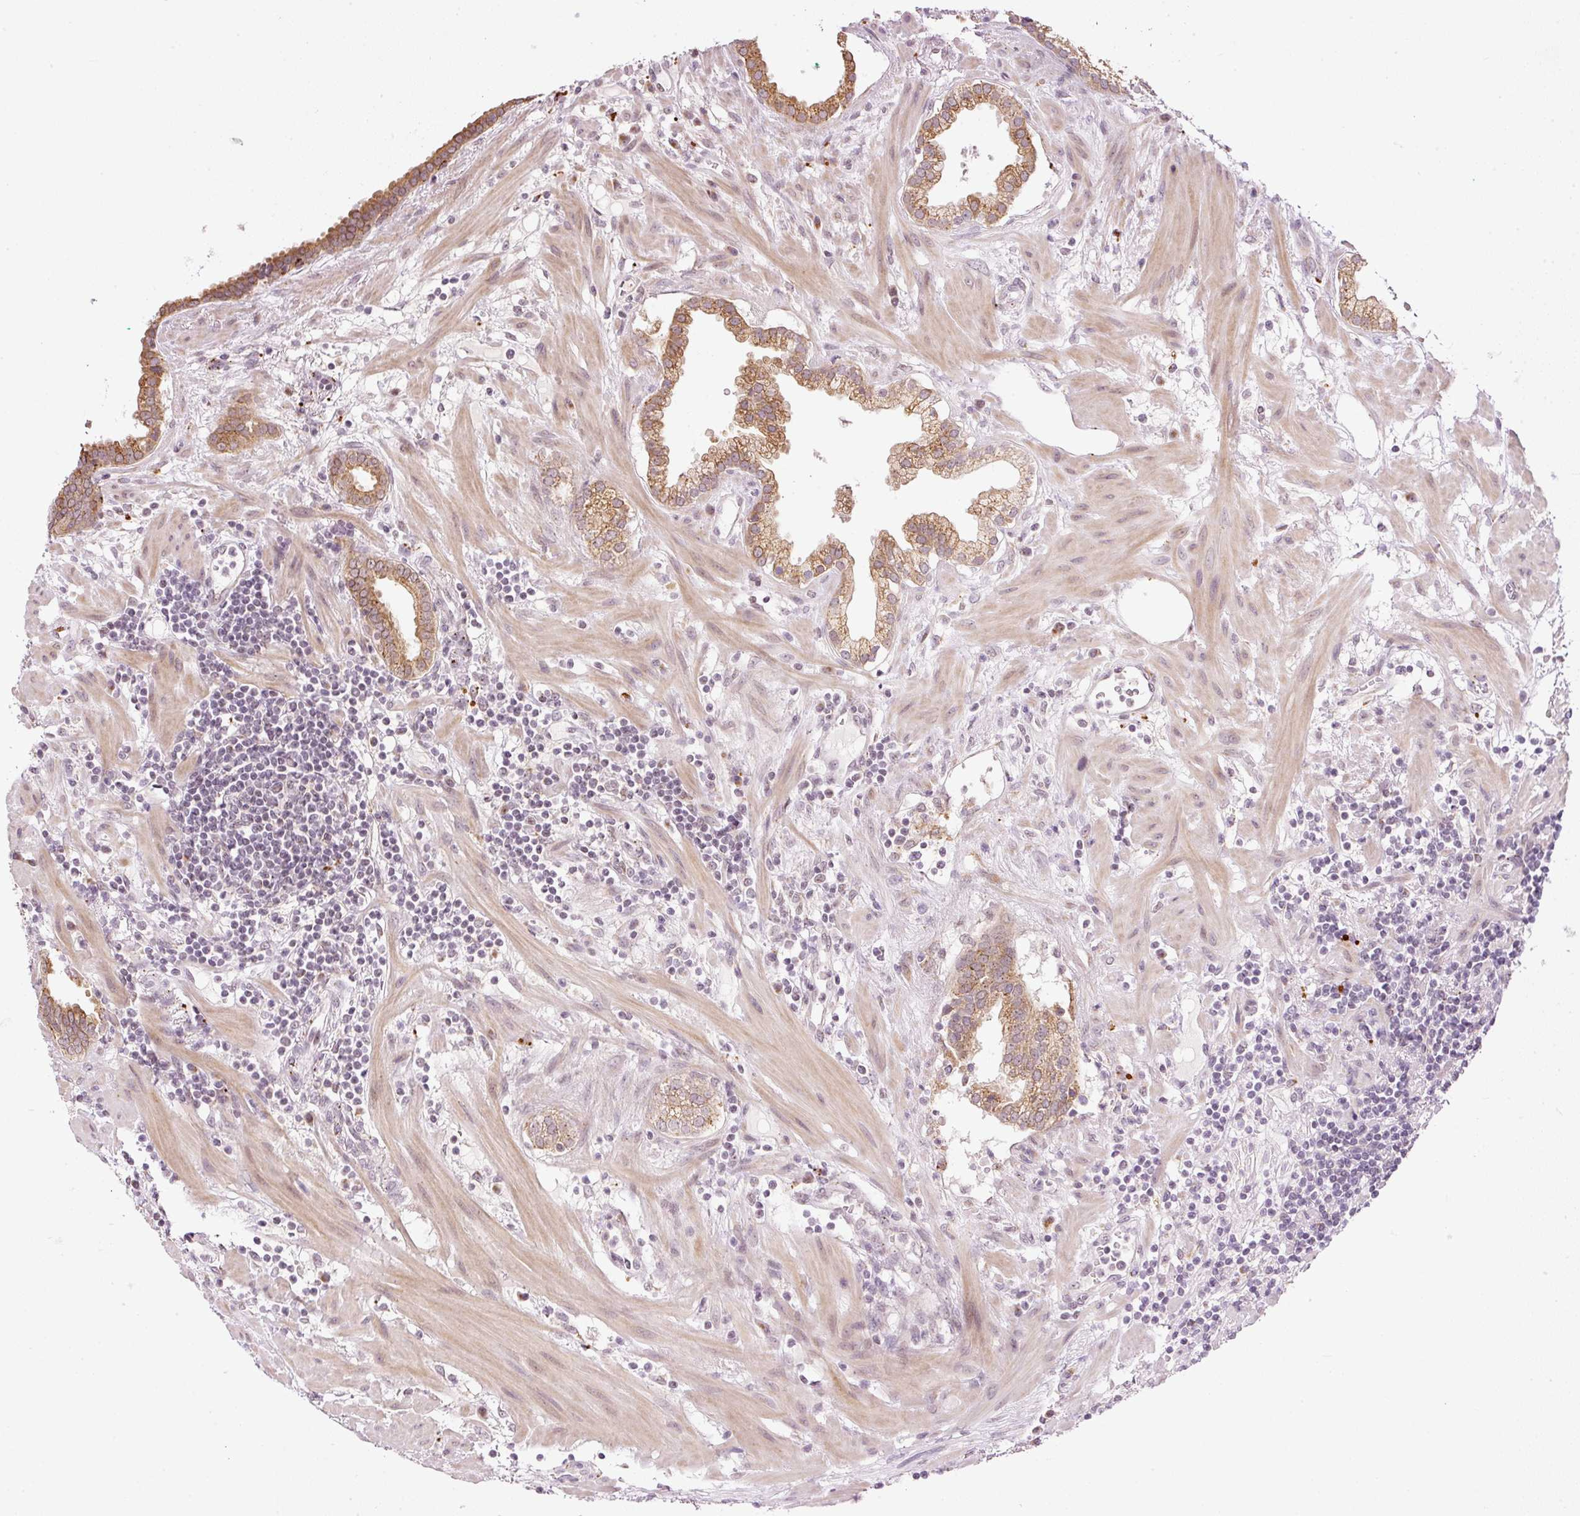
{"staining": {"intensity": "moderate", "quantity": ">75%", "location": "cytoplasmic/membranous"}, "tissue": "prostate cancer", "cell_type": "Tumor cells", "image_type": "cancer", "snomed": [{"axis": "morphology", "description": "Adenocarcinoma, High grade"}, {"axis": "topography", "description": "Prostate"}], "caption": "Brown immunohistochemical staining in prostate cancer reveals moderate cytoplasmic/membranous staining in about >75% of tumor cells.", "gene": "ZNF639", "patient": {"sex": "male", "age": 63}}